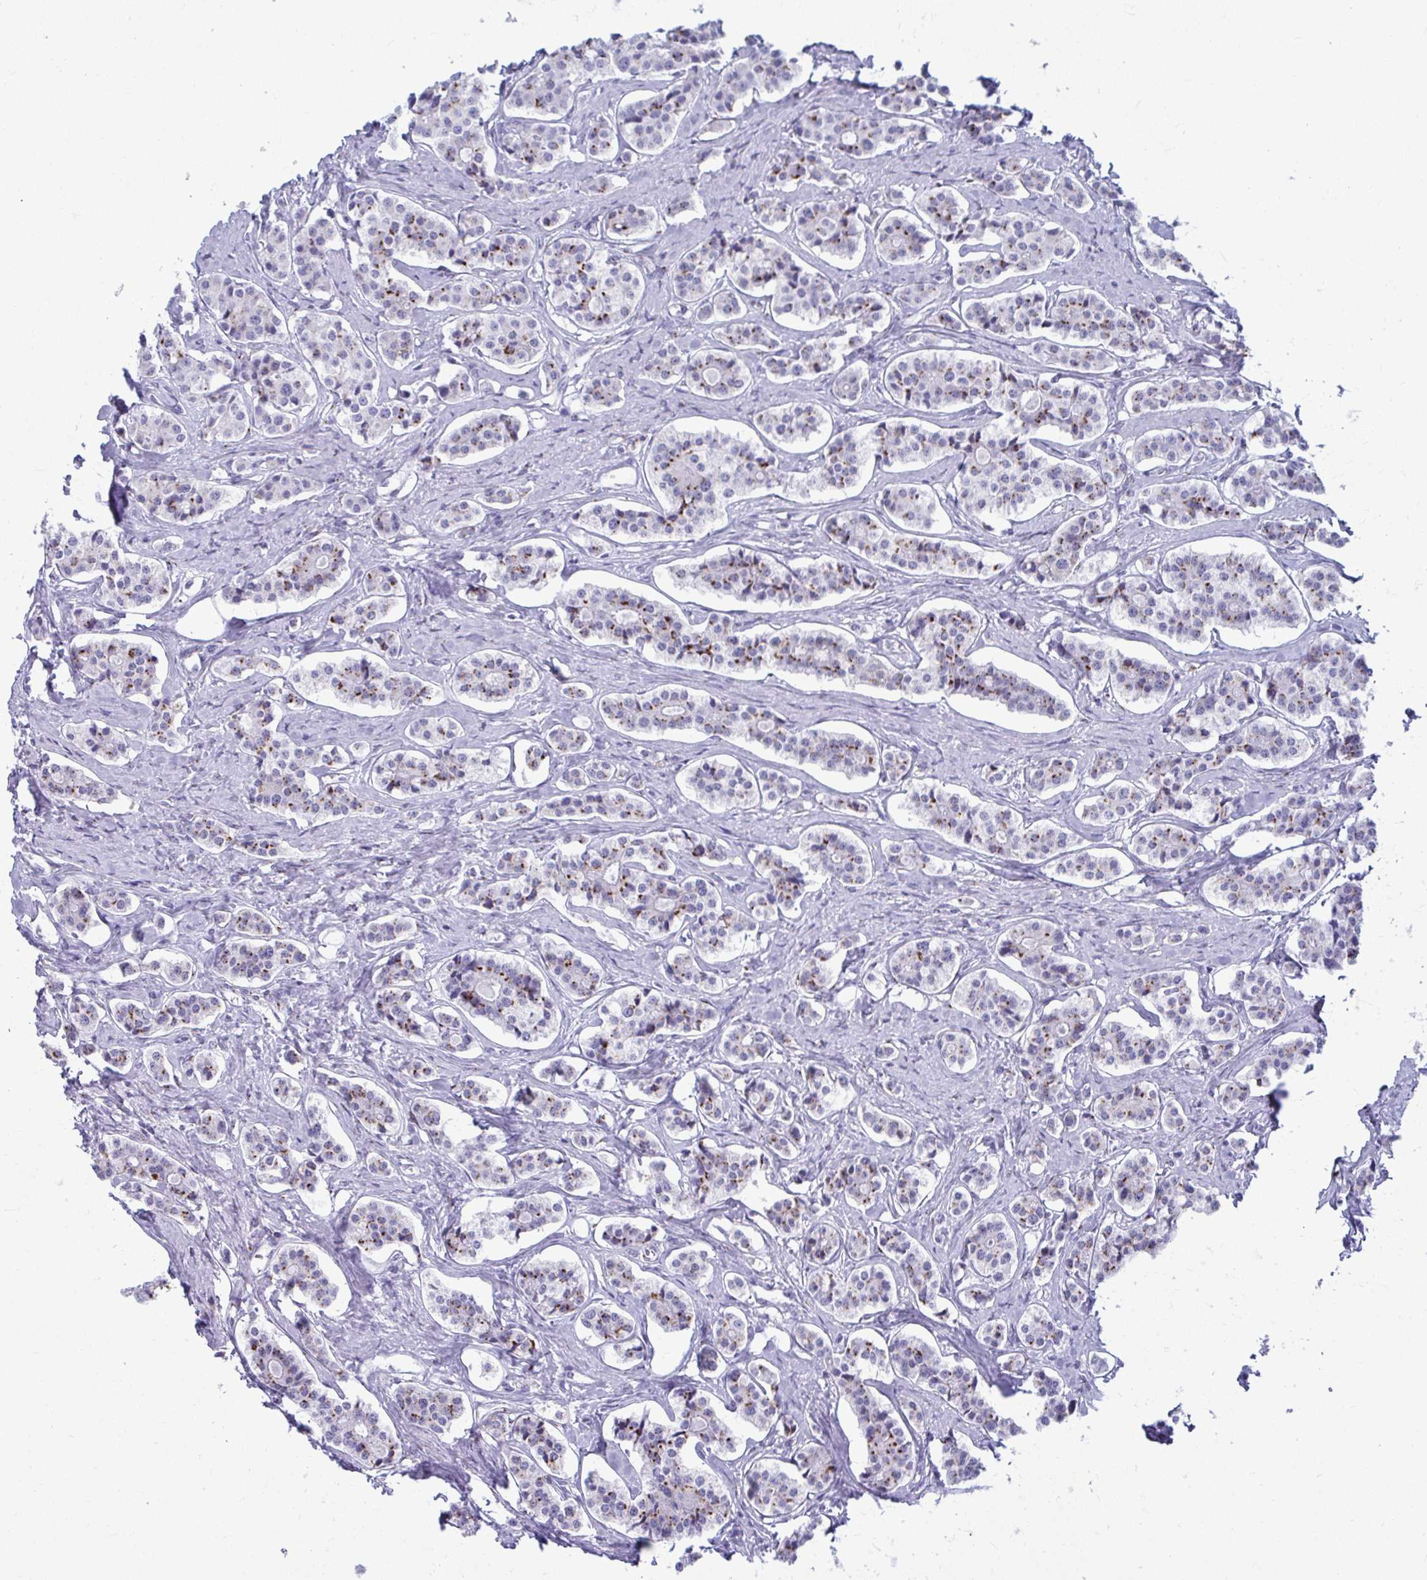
{"staining": {"intensity": "moderate", "quantity": "<25%", "location": "cytoplasmic/membranous"}, "tissue": "carcinoid", "cell_type": "Tumor cells", "image_type": "cancer", "snomed": [{"axis": "morphology", "description": "Carcinoid, malignant, NOS"}, {"axis": "topography", "description": "Small intestine"}], "caption": "Protein expression analysis of carcinoid displays moderate cytoplasmic/membranous staining in about <25% of tumor cells.", "gene": "DTX4", "patient": {"sex": "male", "age": 63}}